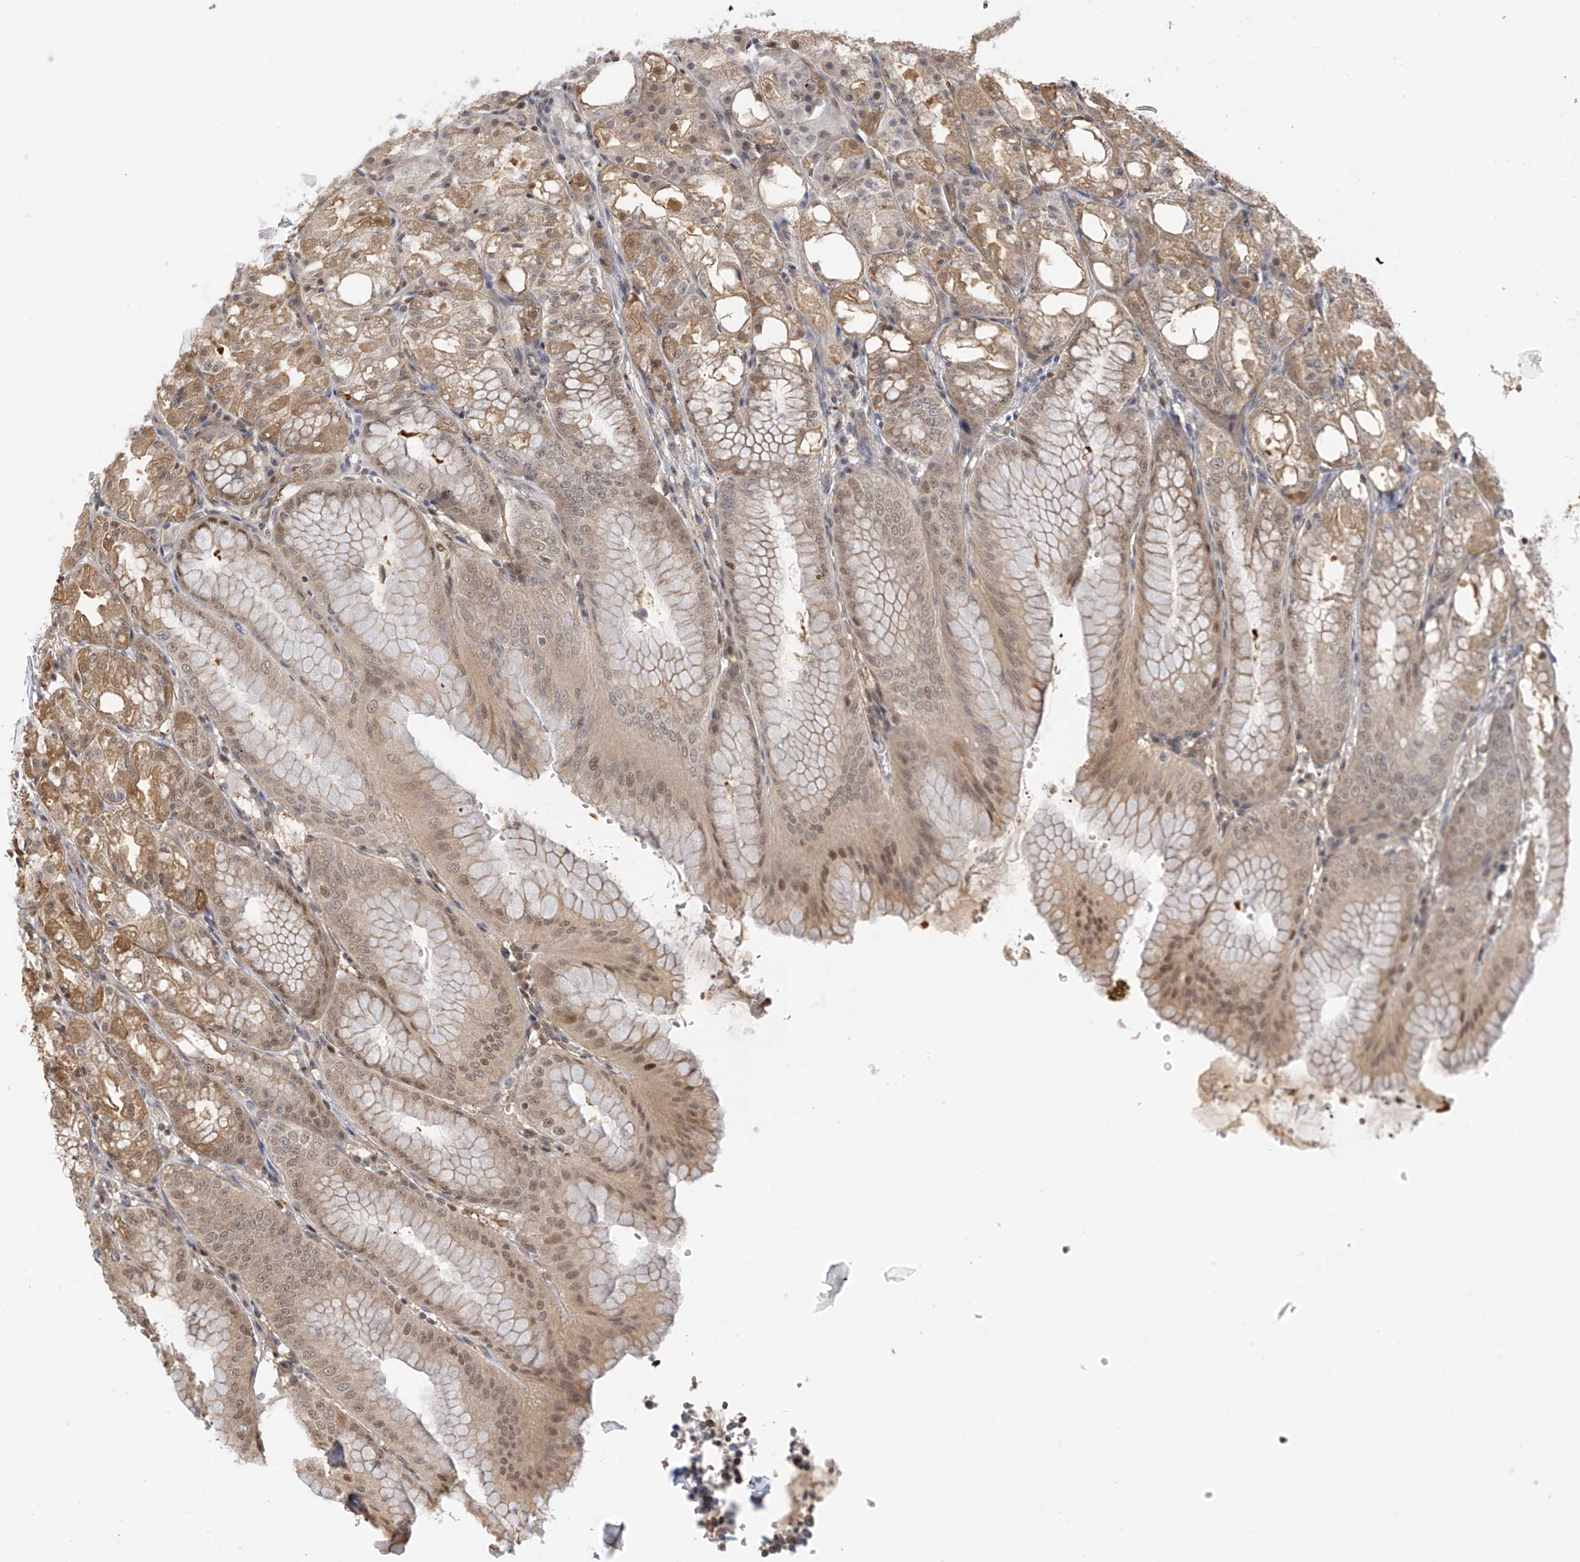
{"staining": {"intensity": "moderate", "quantity": ">75%", "location": "cytoplasmic/membranous,nuclear"}, "tissue": "stomach", "cell_type": "Glandular cells", "image_type": "normal", "snomed": [{"axis": "morphology", "description": "Normal tissue, NOS"}, {"axis": "topography", "description": "Stomach, lower"}], "caption": "Immunohistochemical staining of benign stomach exhibits medium levels of moderate cytoplasmic/membranous,nuclear positivity in about >75% of glandular cells. The protein of interest is shown in brown color, while the nuclei are stained blue.", "gene": "PMM1", "patient": {"sex": "male", "age": 71}}